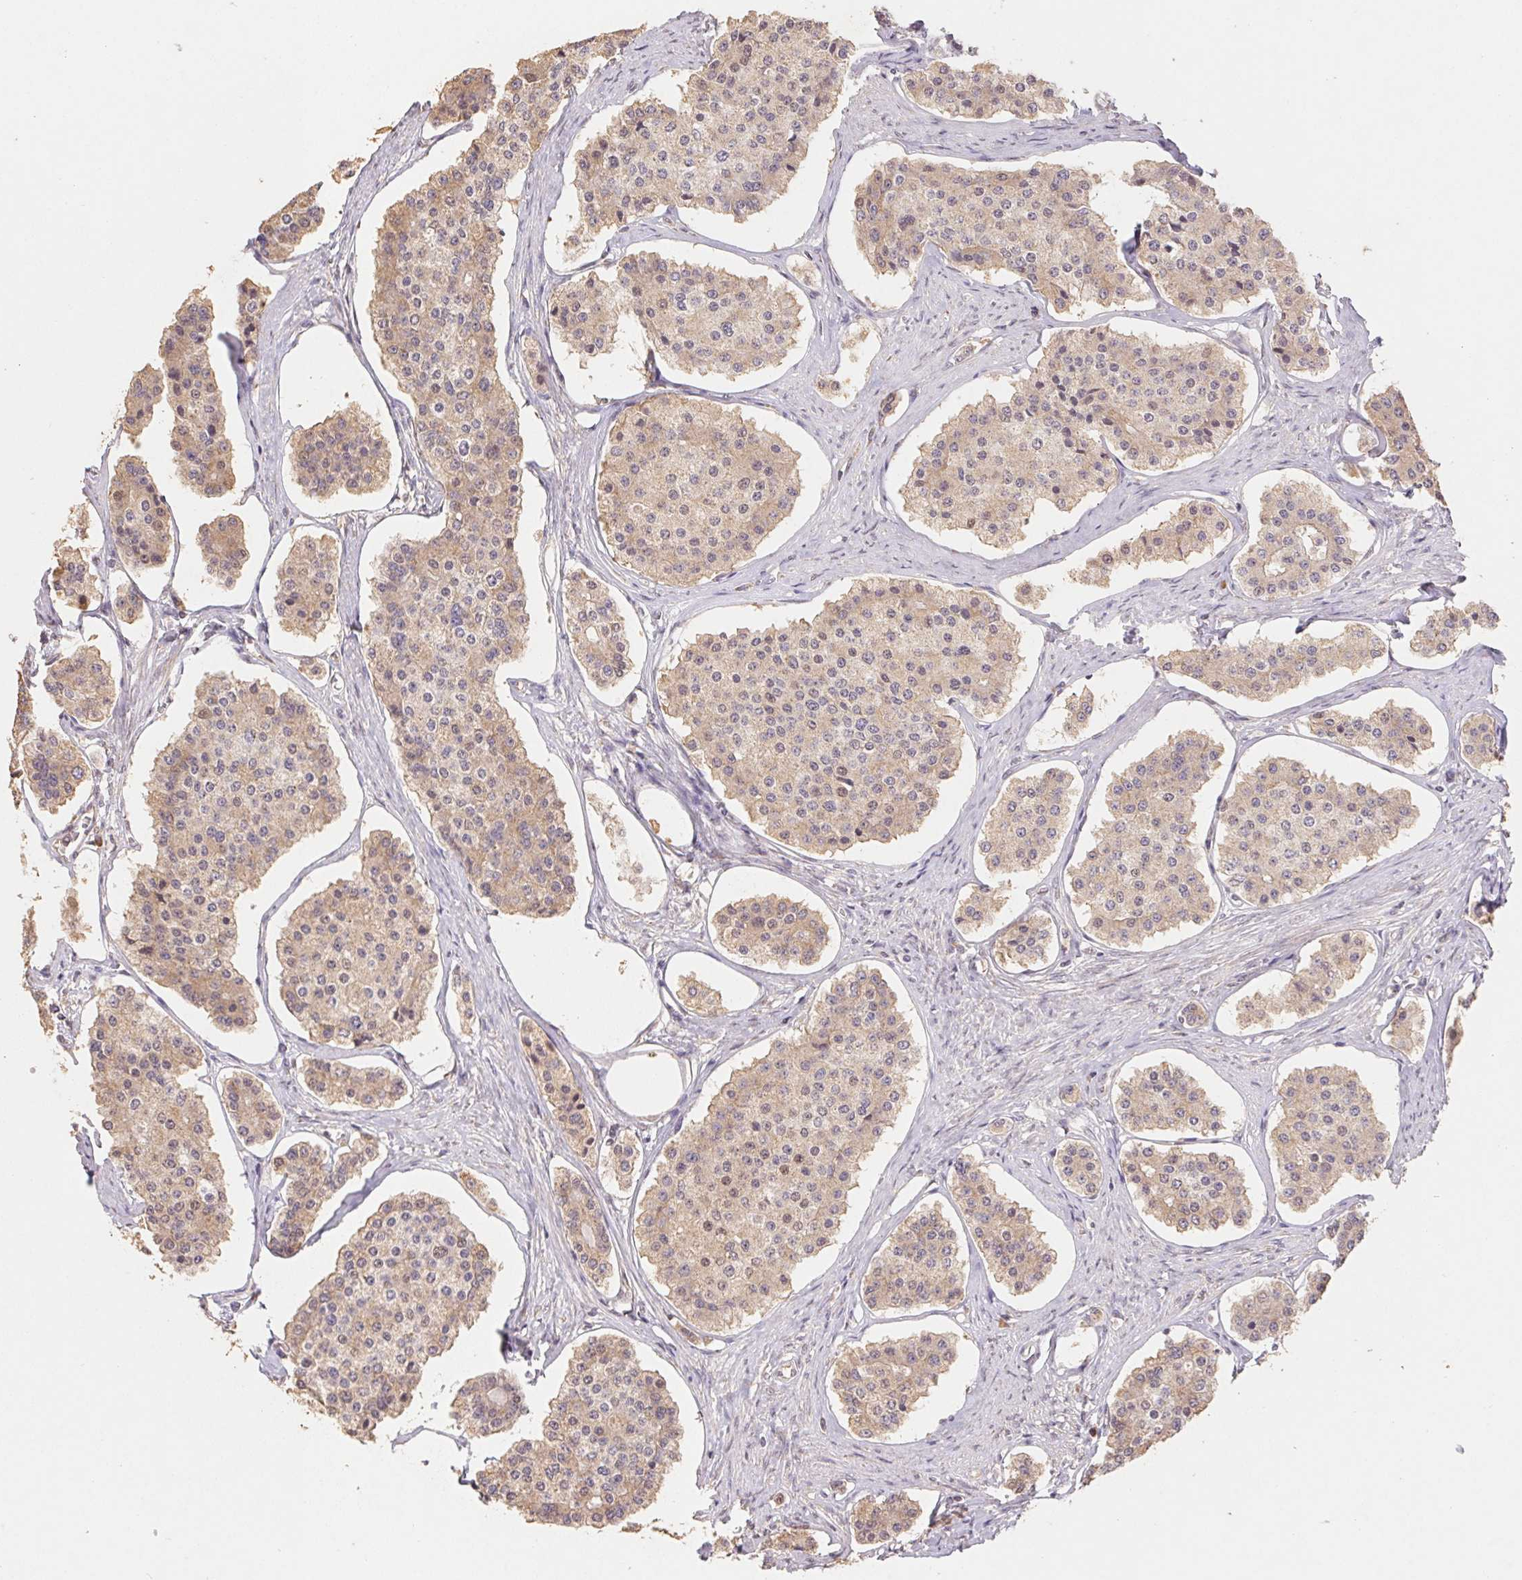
{"staining": {"intensity": "weak", "quantity": "25%-75%", "location": "cytoplasmic/membranous,nuclear"}, "tissue": "carcinoid", "cell_type": "Tumor cells", "image_type": "cancer", "snomed": [{"axis": "morphology", "description": "Carcinoid, malignant, NOS"}, {"axis": "topography", "description": "Small intestine"}], "caption": "Carcinoid (malignant) stained for a protein shows weak cytoplasmic/membranous and nuclear positivity in tumor cells.", "gene": "RPL27A", "patient": {"sex": "female", "age": 65}}